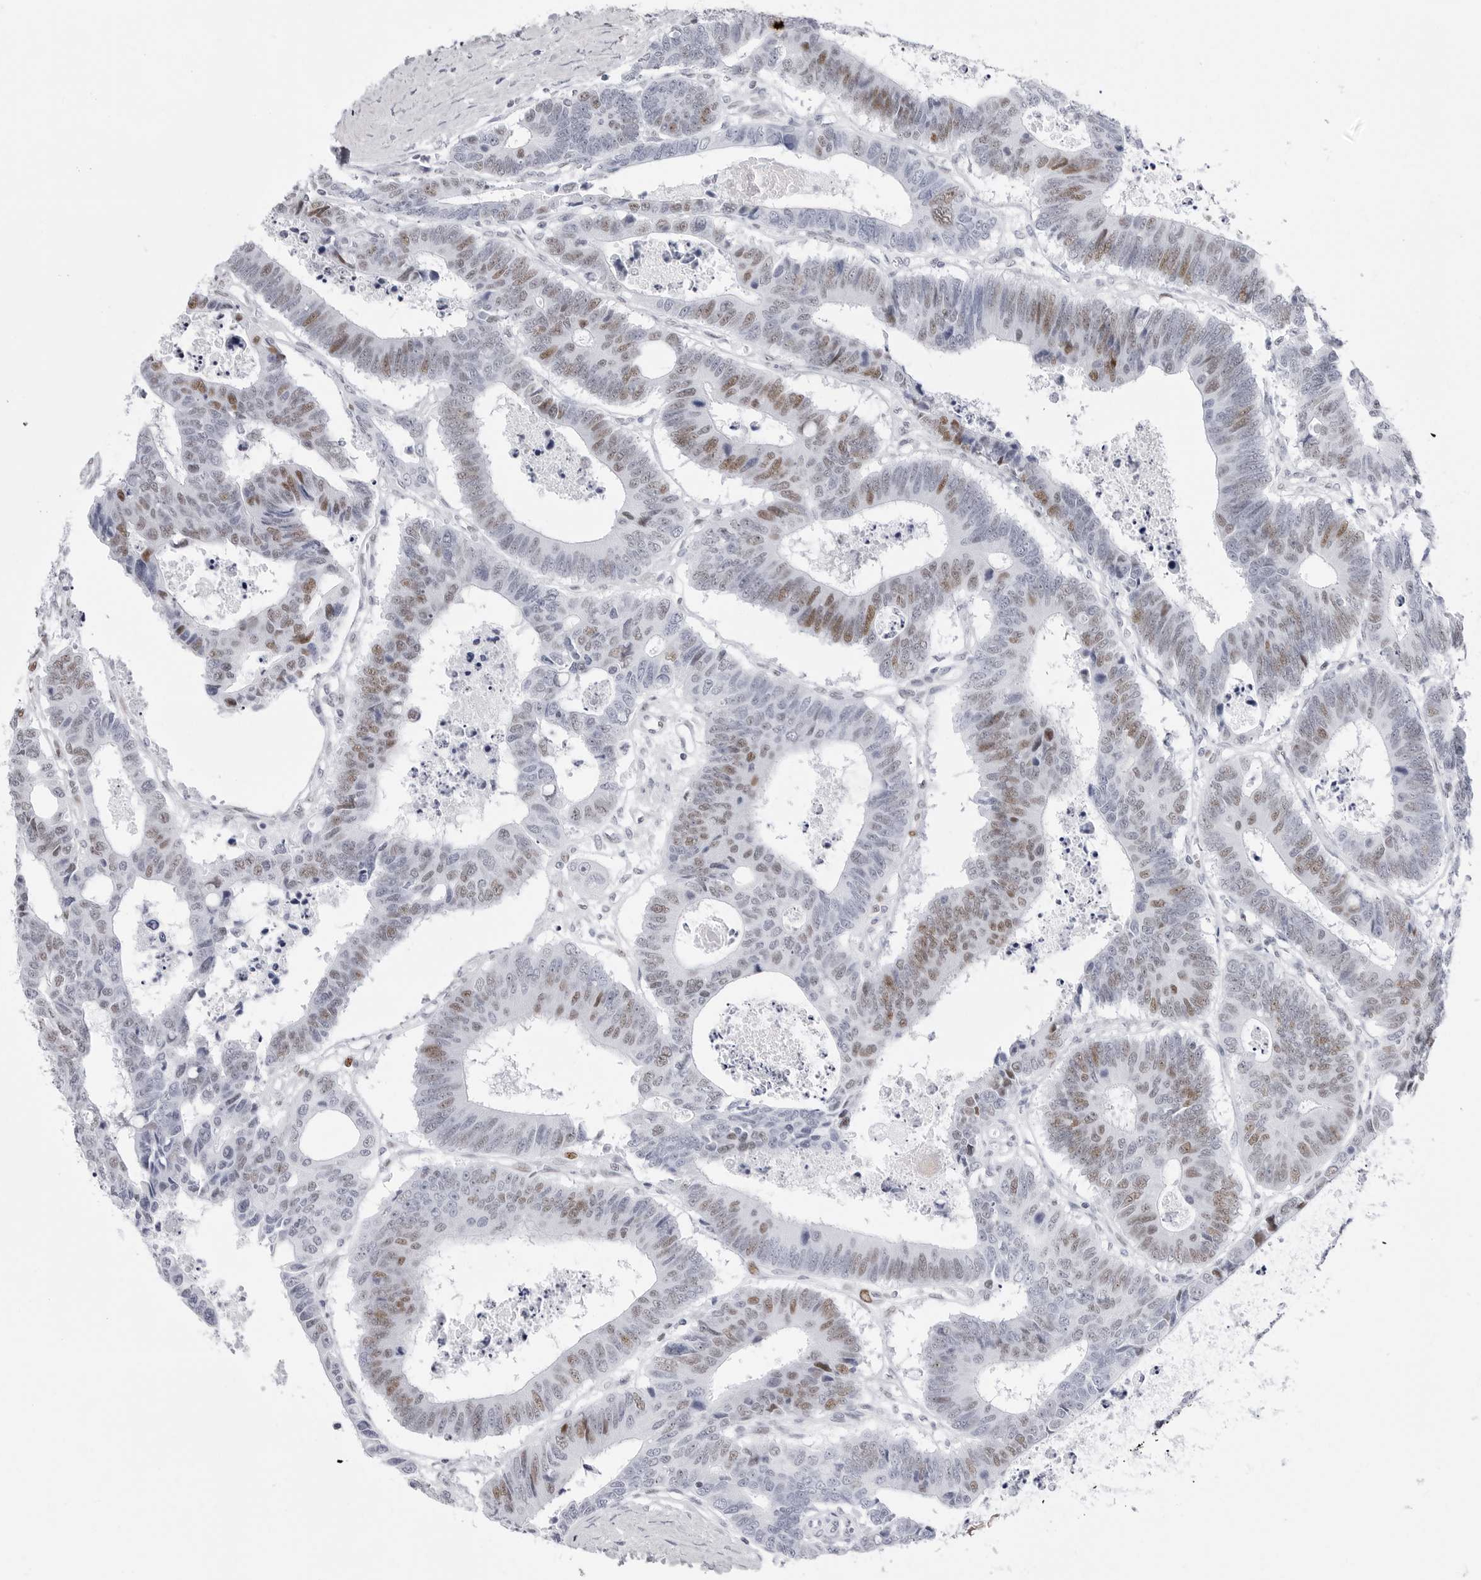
{"staining": {"intensity": "moderate", "quantity": "25%-75%", "location": "nuclear"}, "tissue": "colorectal cancer", "cell_type": "Tumor cells", "image_type": "cancer", "snomed": [{"axis": "morphology", "description": "Adenocarcinoma, NOS"}, {"axis": "topography", "description": "Rectum"}], "caption": "IHC image of neoplastic tissue: colorectal adenocarcinoma stained using immunohistochemistry (IHC) demonstrates medium levels of moderate protein expression localized specifically in the nuclear of tumor cells, appearing as a nuclear brown color.", "gene": "NASP", "patient": {"sex": "male", "age": 84}}